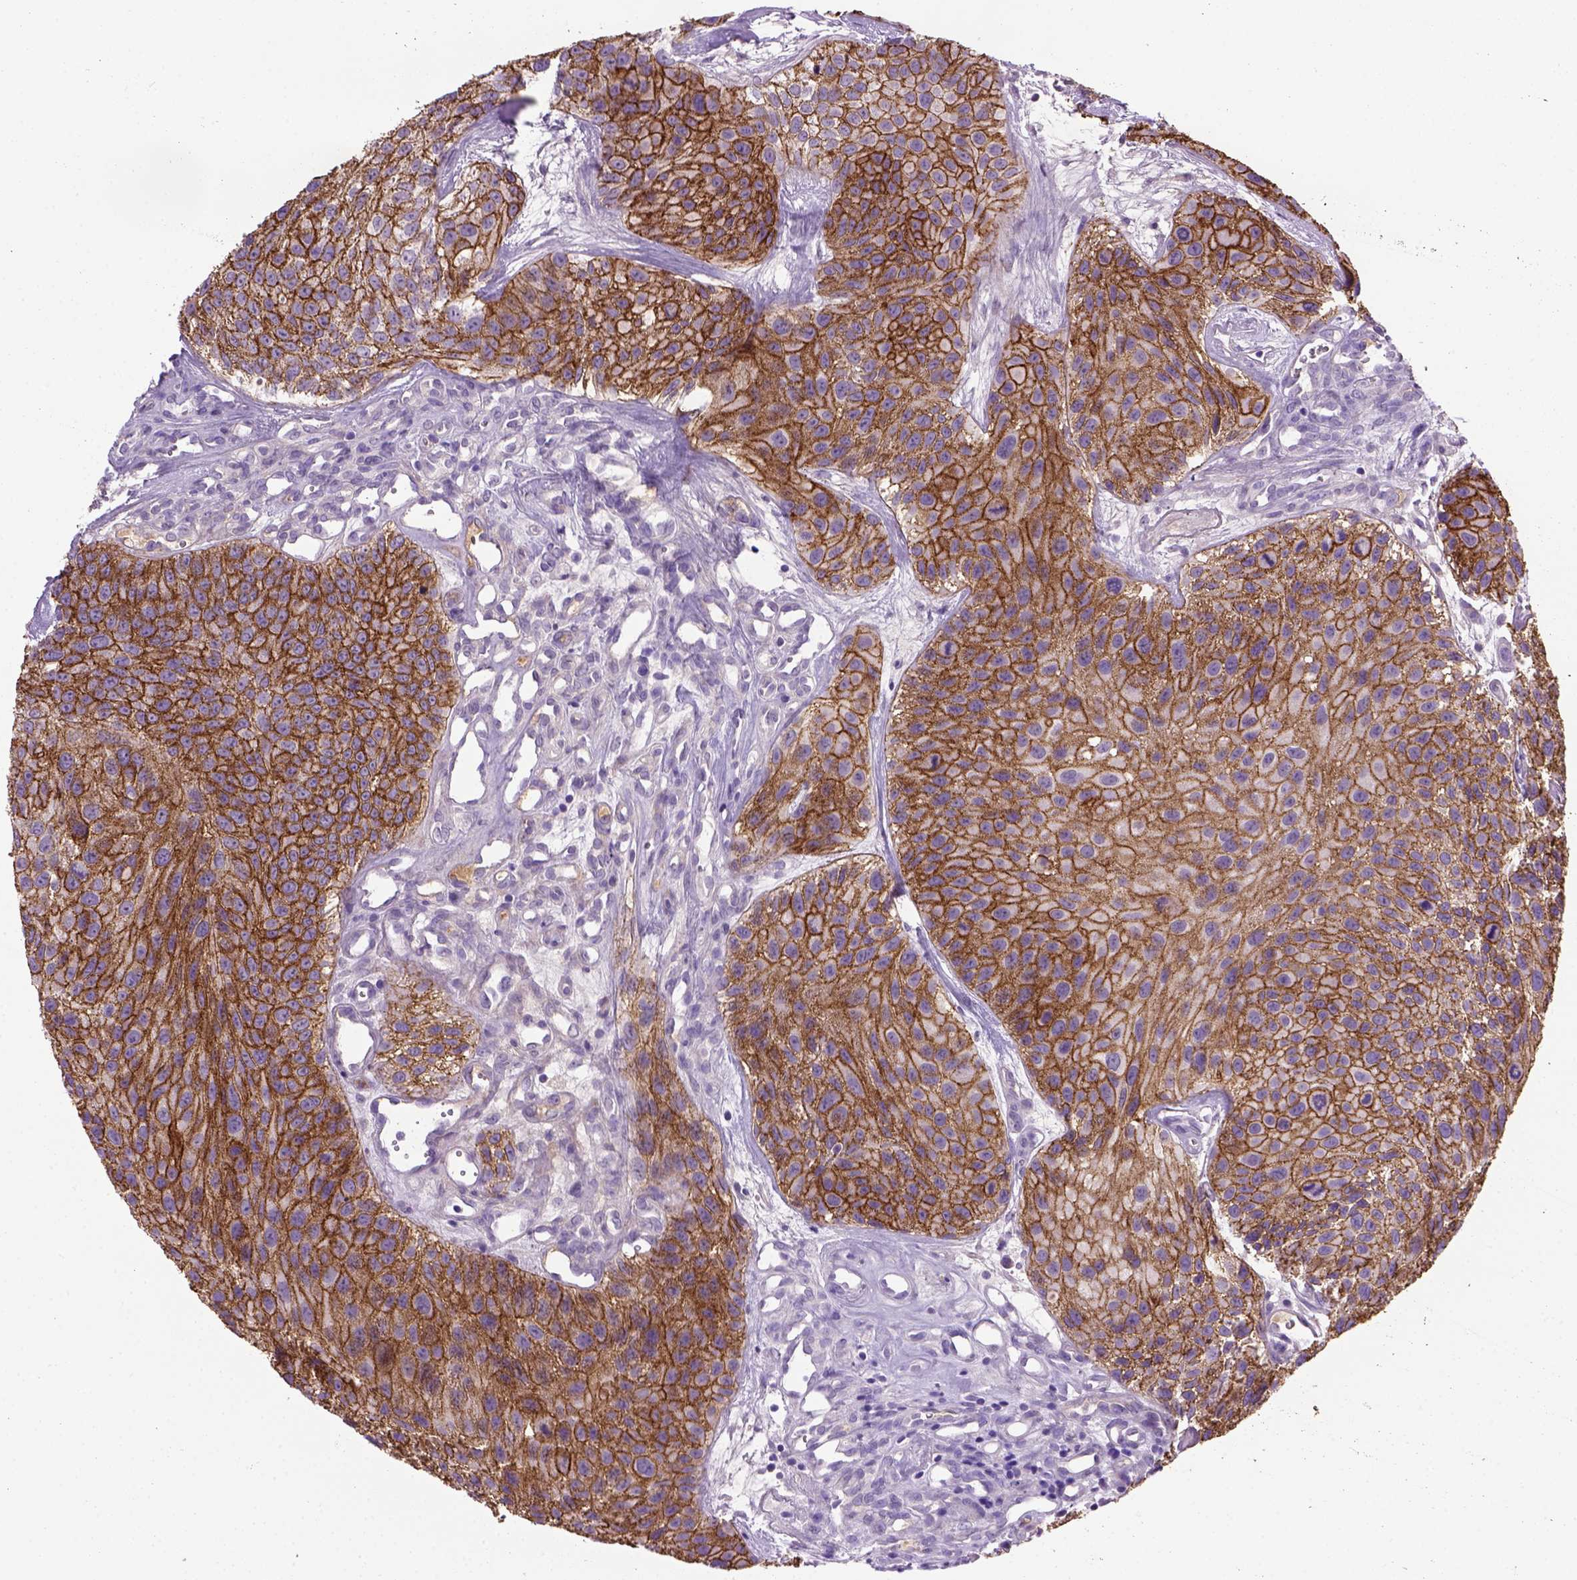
{"staining": {"intensity": "strong", "quantity": ">75%", "location": "cytoplasmic/membranous"}, "tissue": "urothelial cancer", "cell_type": "Tumor cells", "image_type": "cancer", "snomed": [{"axis": "morphology", "description": "Urothelial carcinoma, Low grade"}, {"axis": "topography", "description": "Urinary bladder"}], "caption": "Low-grade urothelial carcinoma stained with a brown dye reveals strong cytoplasmic/membranous positive expression in about >75% of tumor cells.", "gene": "CDH1", "patient": {"sex": "female", "age": 87}}